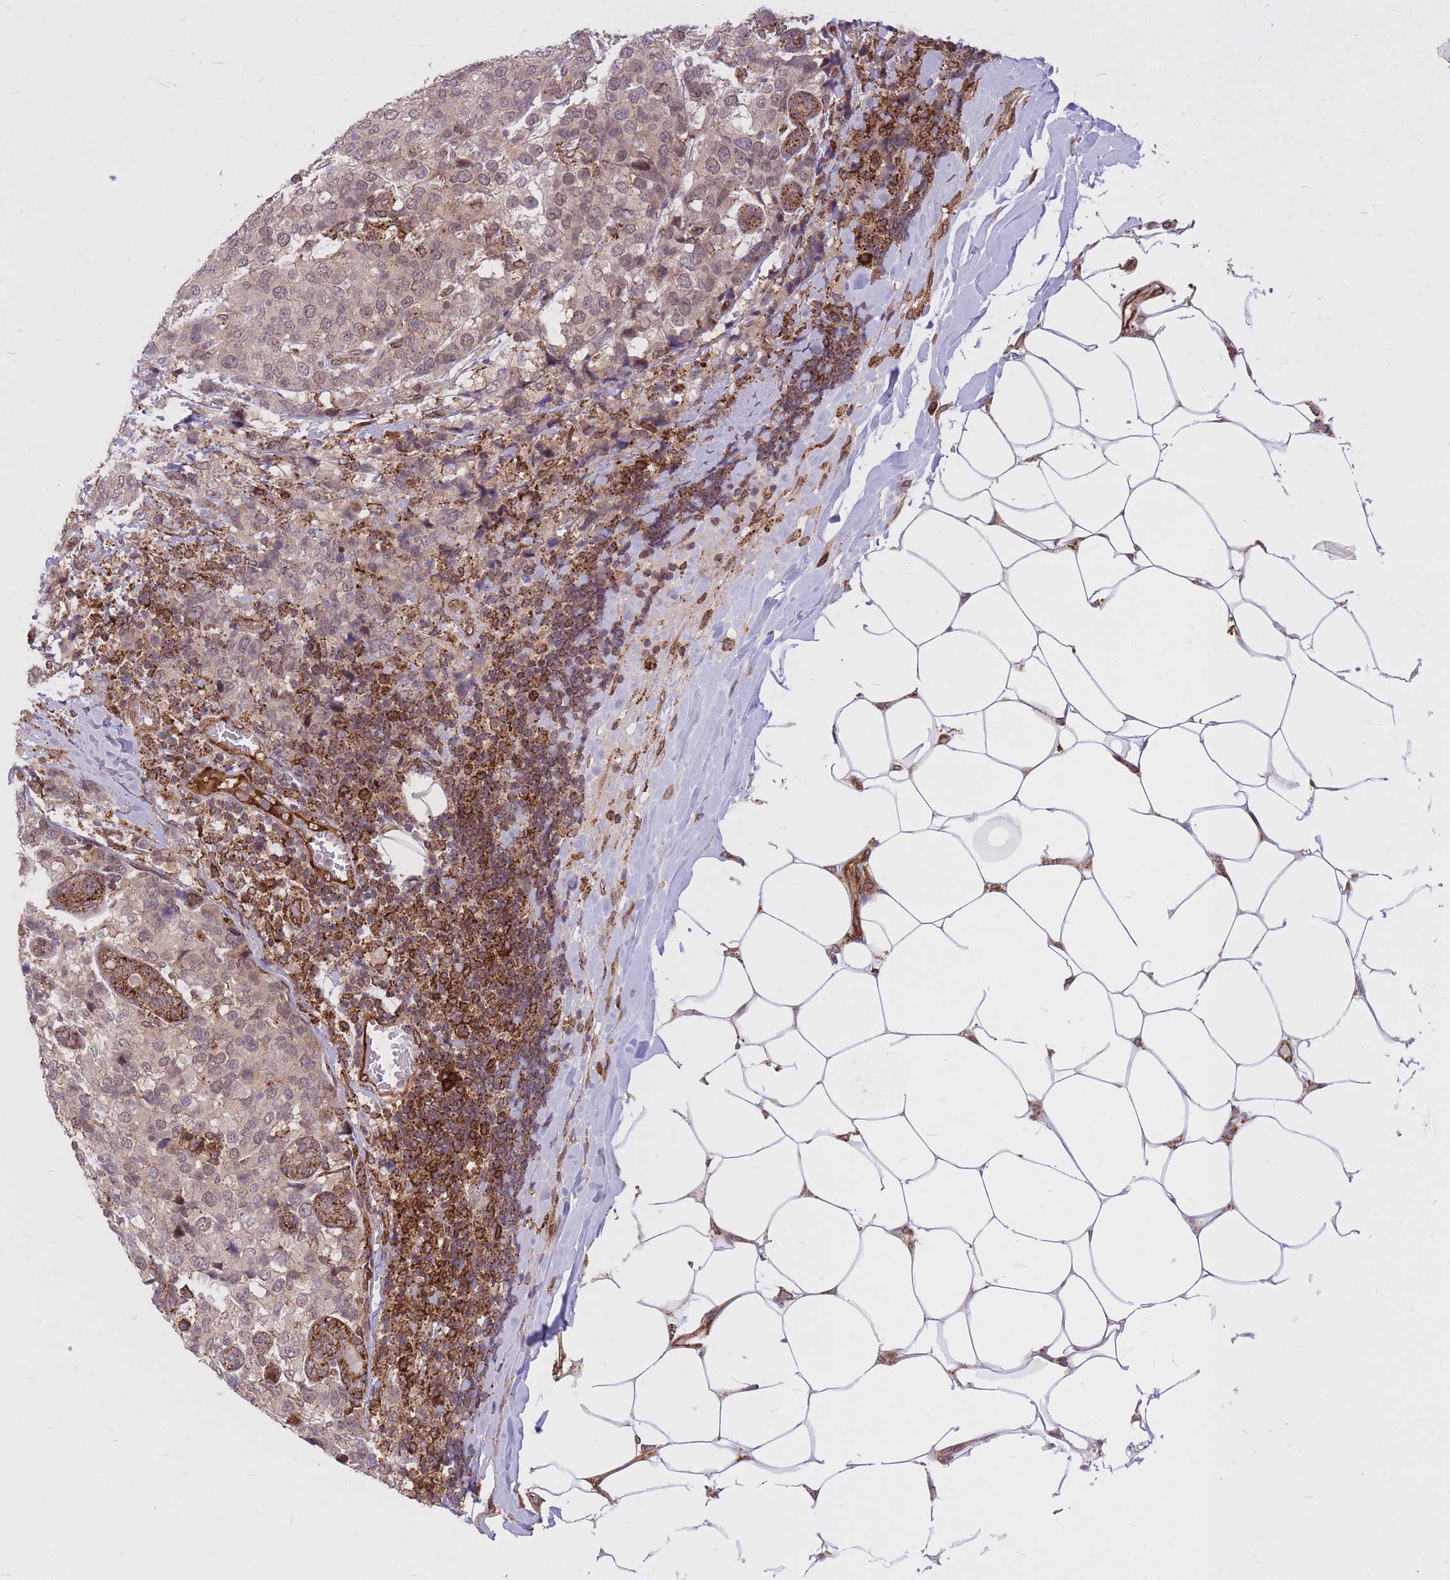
{"staining": {"intensity": "weak", "quantity": "25%-75%", "location": "cytoplasmic/membranous,nuclear"}, "tissue": "breast cancer", "cell_type": "Tumor cells", "image_type": "cancer", "snomed": [{"axis": "morphology", "description": "Lobular carcinoma"}, {"axis": "topography", "description": "Breast"}], "caption": "Human breast cancer (lobular carcinoma) stained with a protein marker exhibits weak staining in tumor cells.", "gene": "TCF20", "patient": {"sex": "female", "age": 59}}